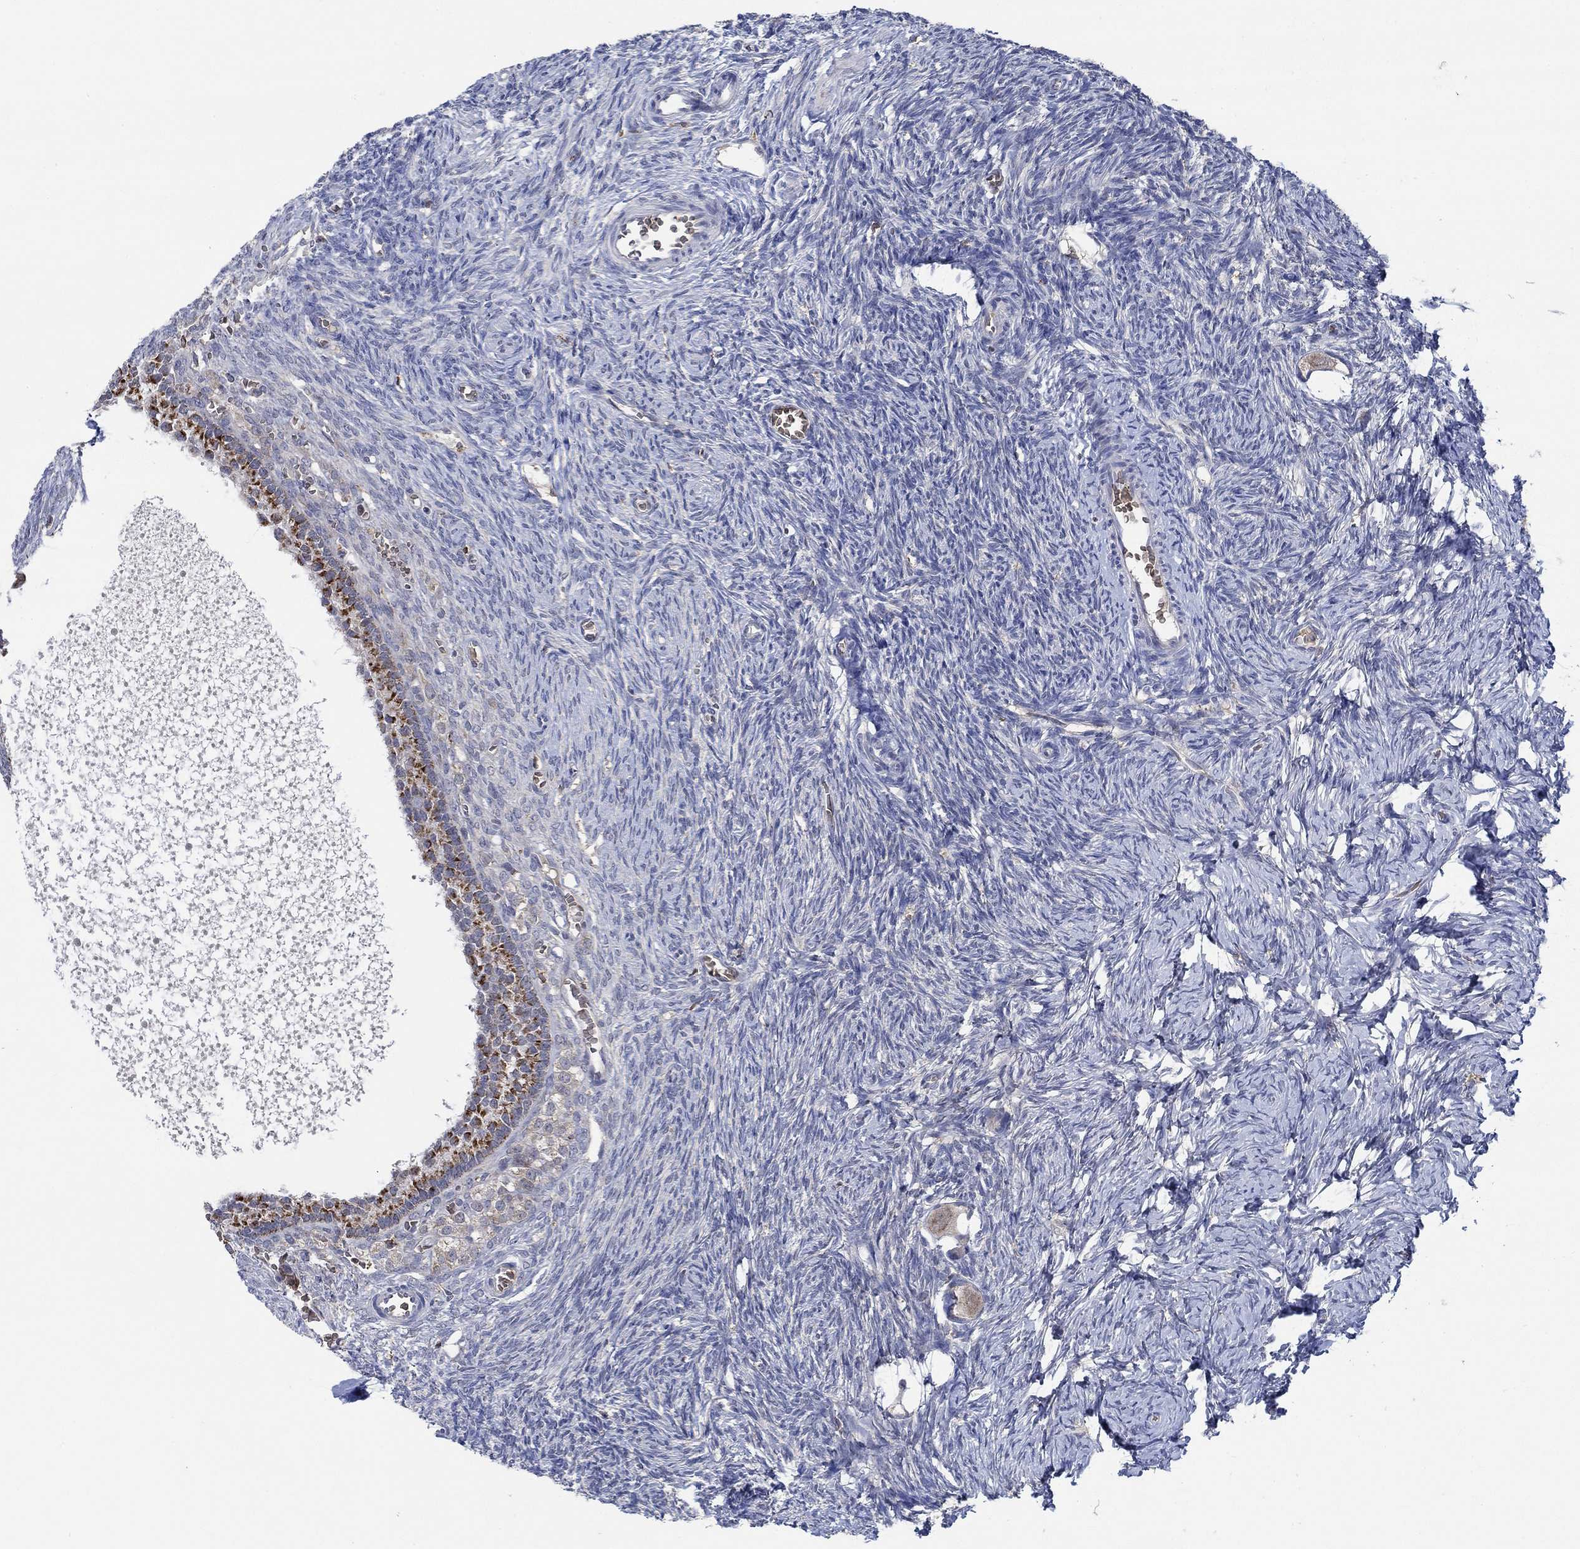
{"staining": {"intensity": "strong", "quantity": "25%-75%", "location": "cytoplasmic/membranous"}, "tissue": "ovary", "cell_type": "Follicle cells", "image_type": "normal", "snomed": [{"axis": "morphology", "description": "Normal tissue, NOS"}, {"axis": "topography", "description": "Ovary"}], "caption": "Ovary stained for a protein shows strong cytoplasmic/membranous positivity in follicle cells. (DAB IHC, brown staining for protein, blue staining for nuclei).", "gene": "MPP1", "patient": {"sex": "female", "age": 27}}